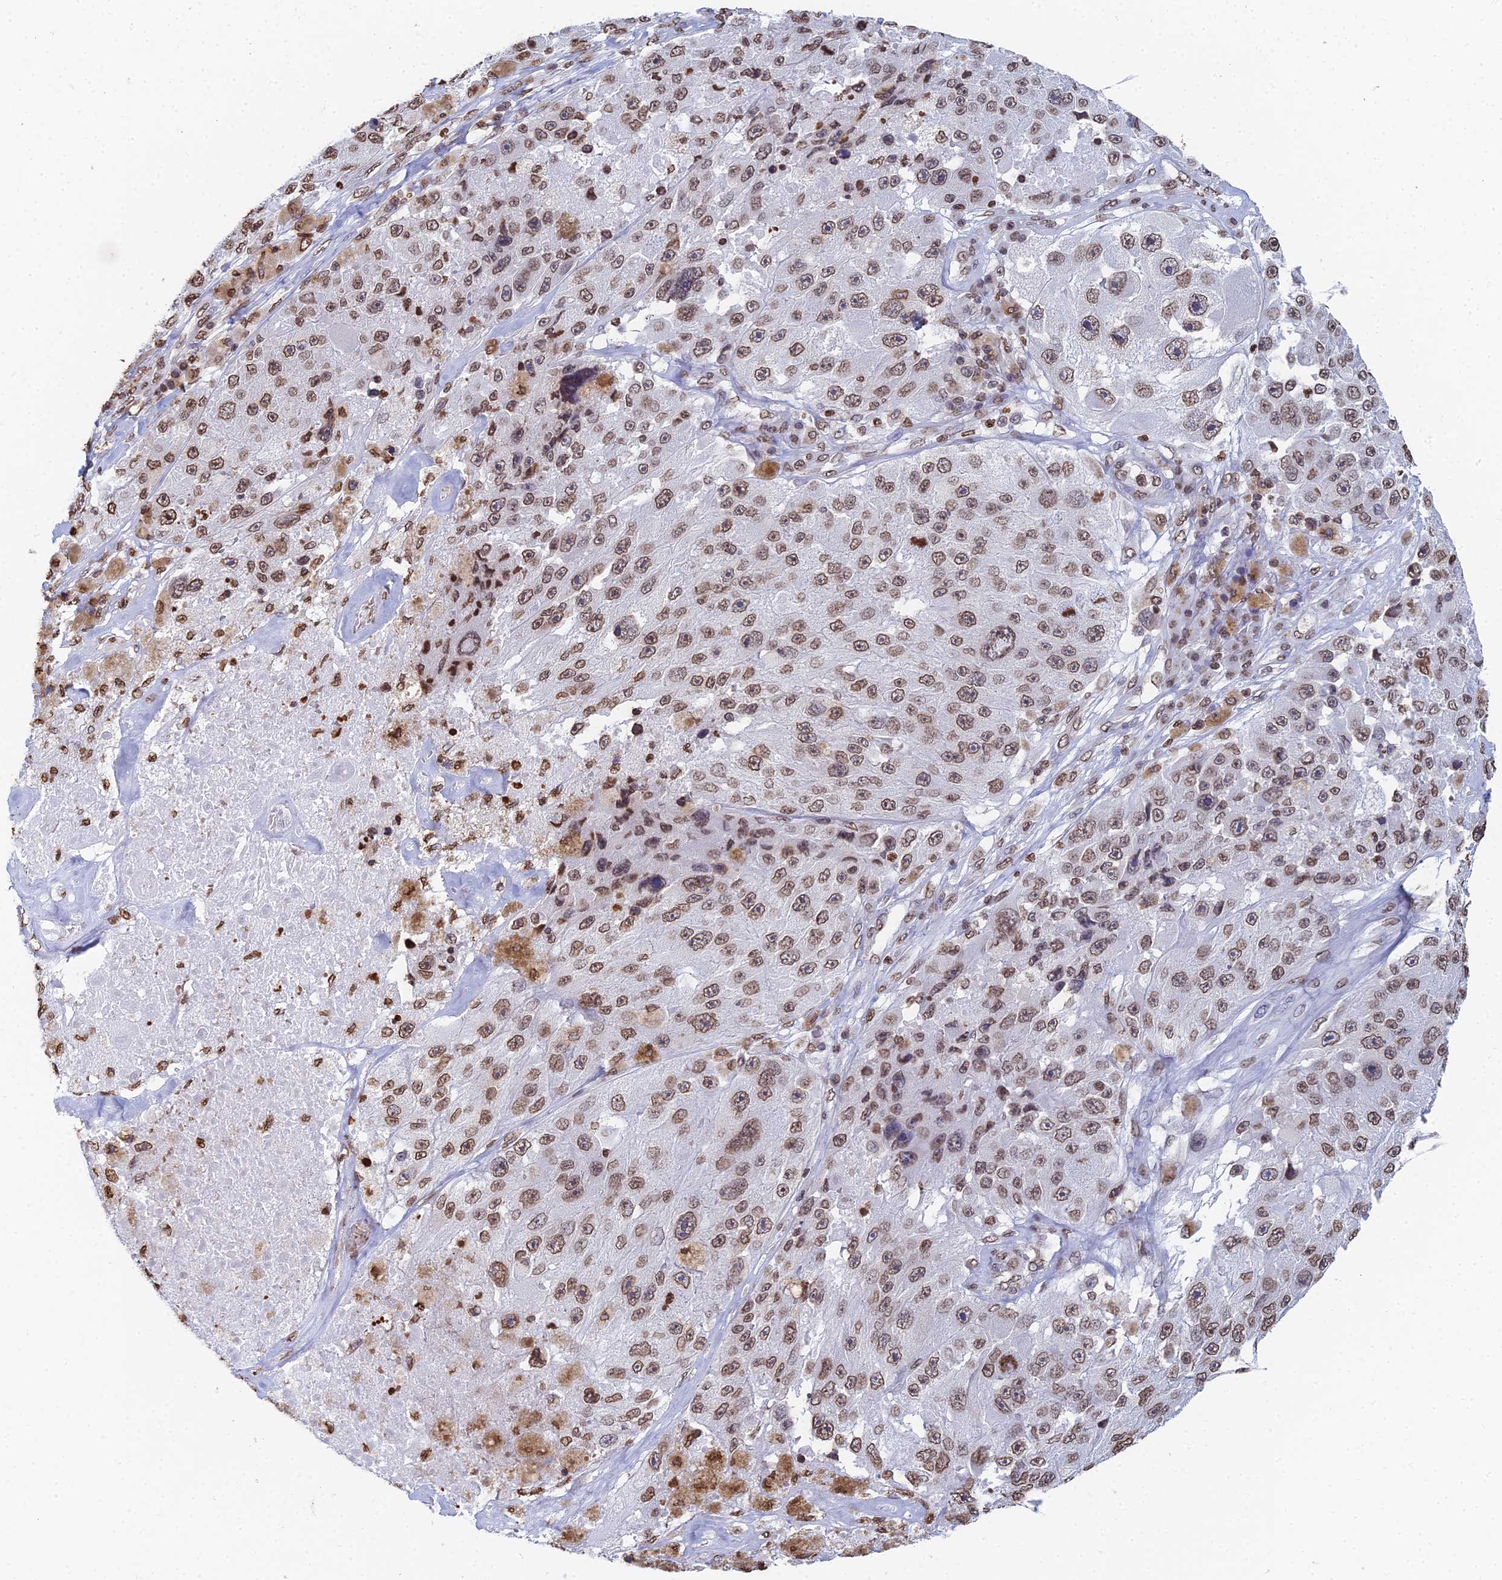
{"staining": {"intensity": "moderate", "quantity": ">75%", "location": "nuclear"}, "tissue": "melanoma", "cell_type": "Tumor cells", "image_type": "cancer", "snomed": [{"axis": "morphology", "description": "Malignant melanoma, Metastatic site"}, {"axis": "topography", "description": "Lymph node"}], "caption": "Tumor cells display moderate nuclear positivity in about >75% of cells in melanoma.", "gene": "GBP3", "patient": {"sex": "male", "age": 62}}